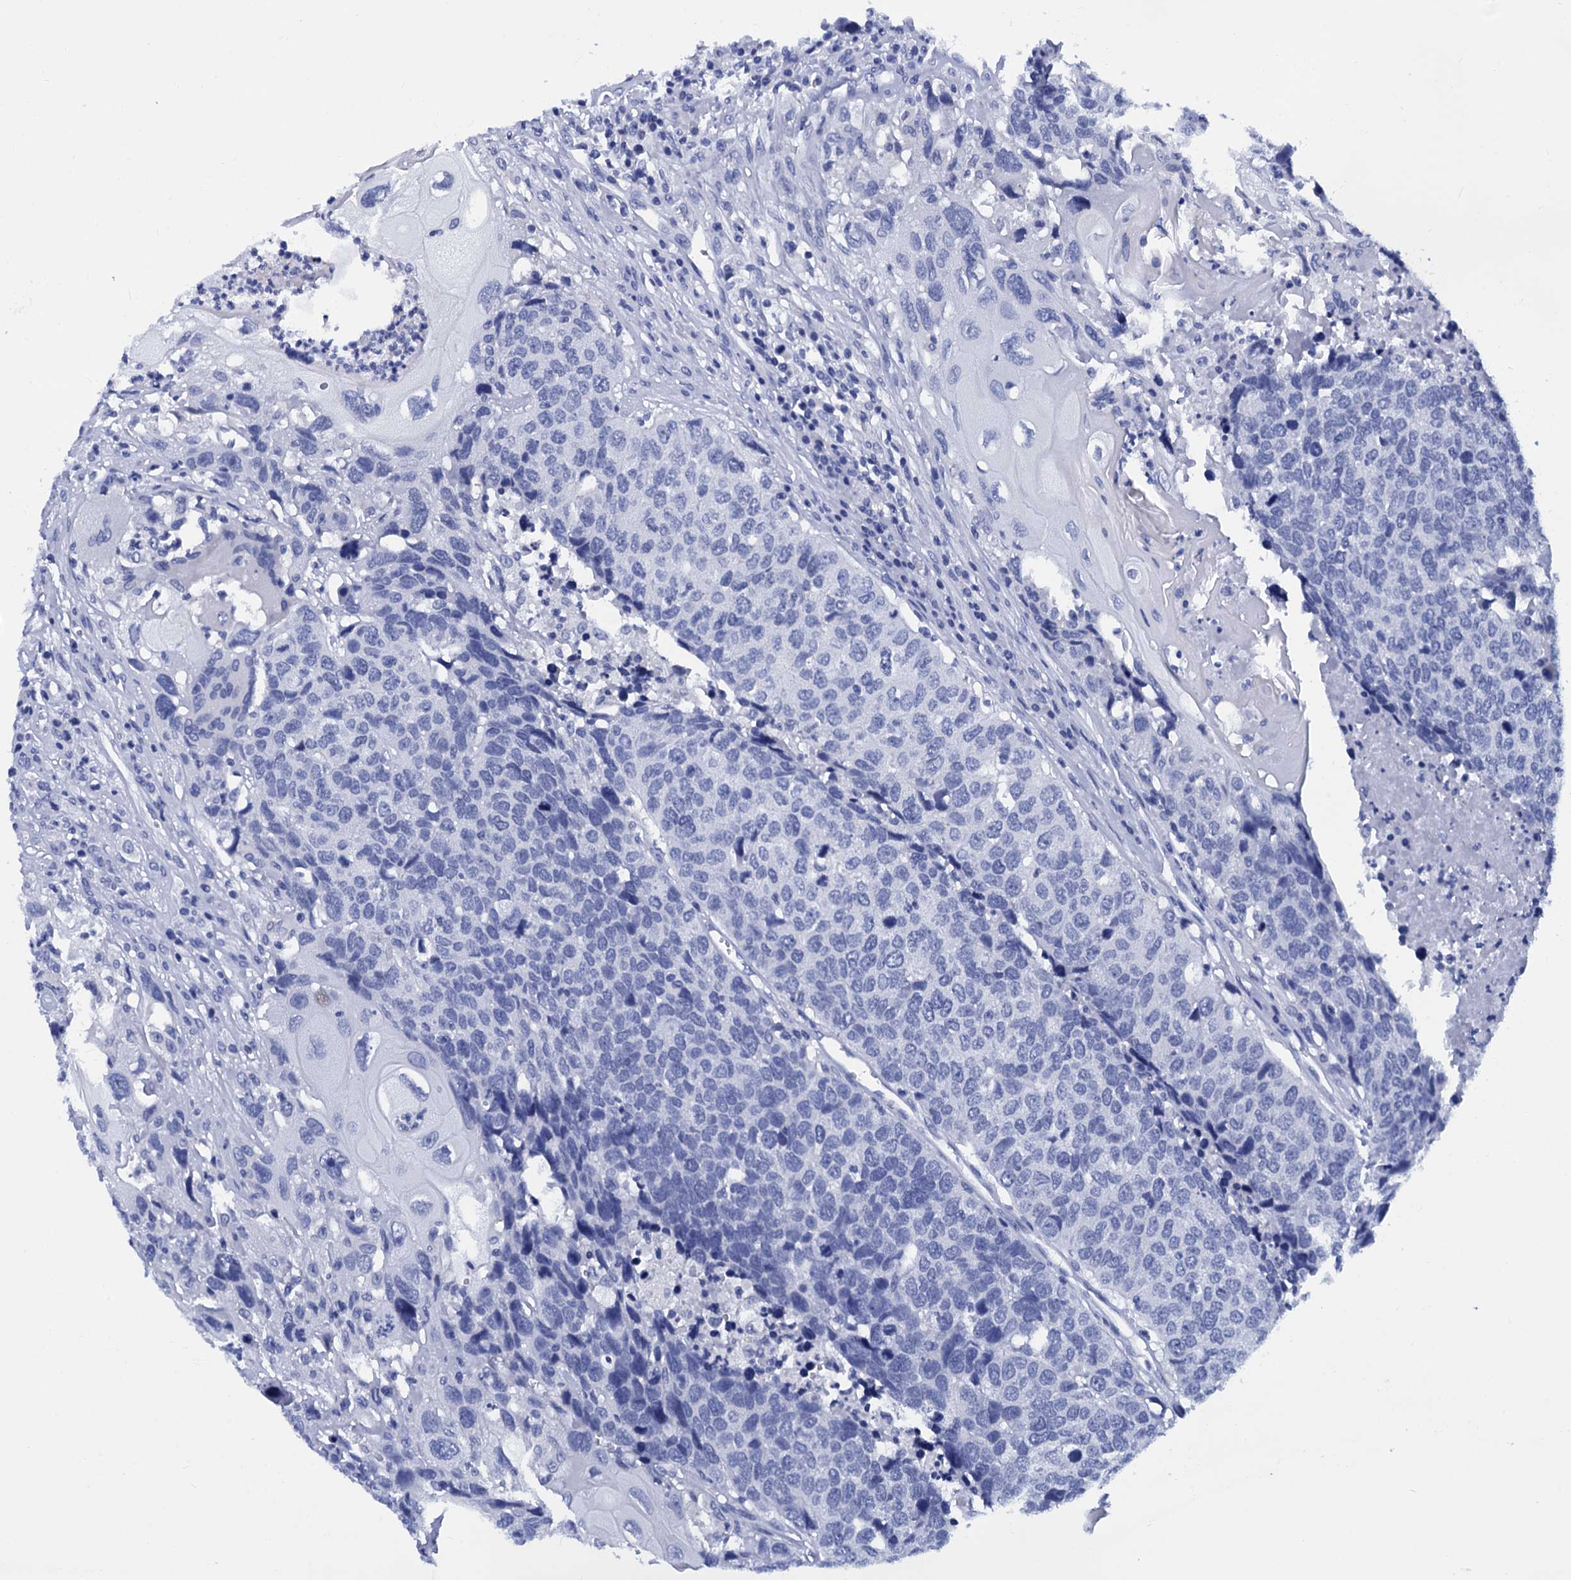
{"staining": {"intensity": "negative", "quantity": "none", "location": "none"}, "tissue": "head and neck cancer", "cell_type": "Tumor cells", "image_type": "cancer", "snomed": [{"axis": "morphology", "description": "Squamous cell carcinoma, NOS"}, {"axis": "topography", "description": "Head-Neck"}], "caption": "The histopathology image exhibits no significant expression in tumor cells of squamous cell carcinoma (head and neck). (Stains: DAB IHC with hematoxylin counter stain, Microscopy: brightfield microscopy at high magnification).", "gene": "MYBPC3", "patient": {"sex": "male", "age": 66}}